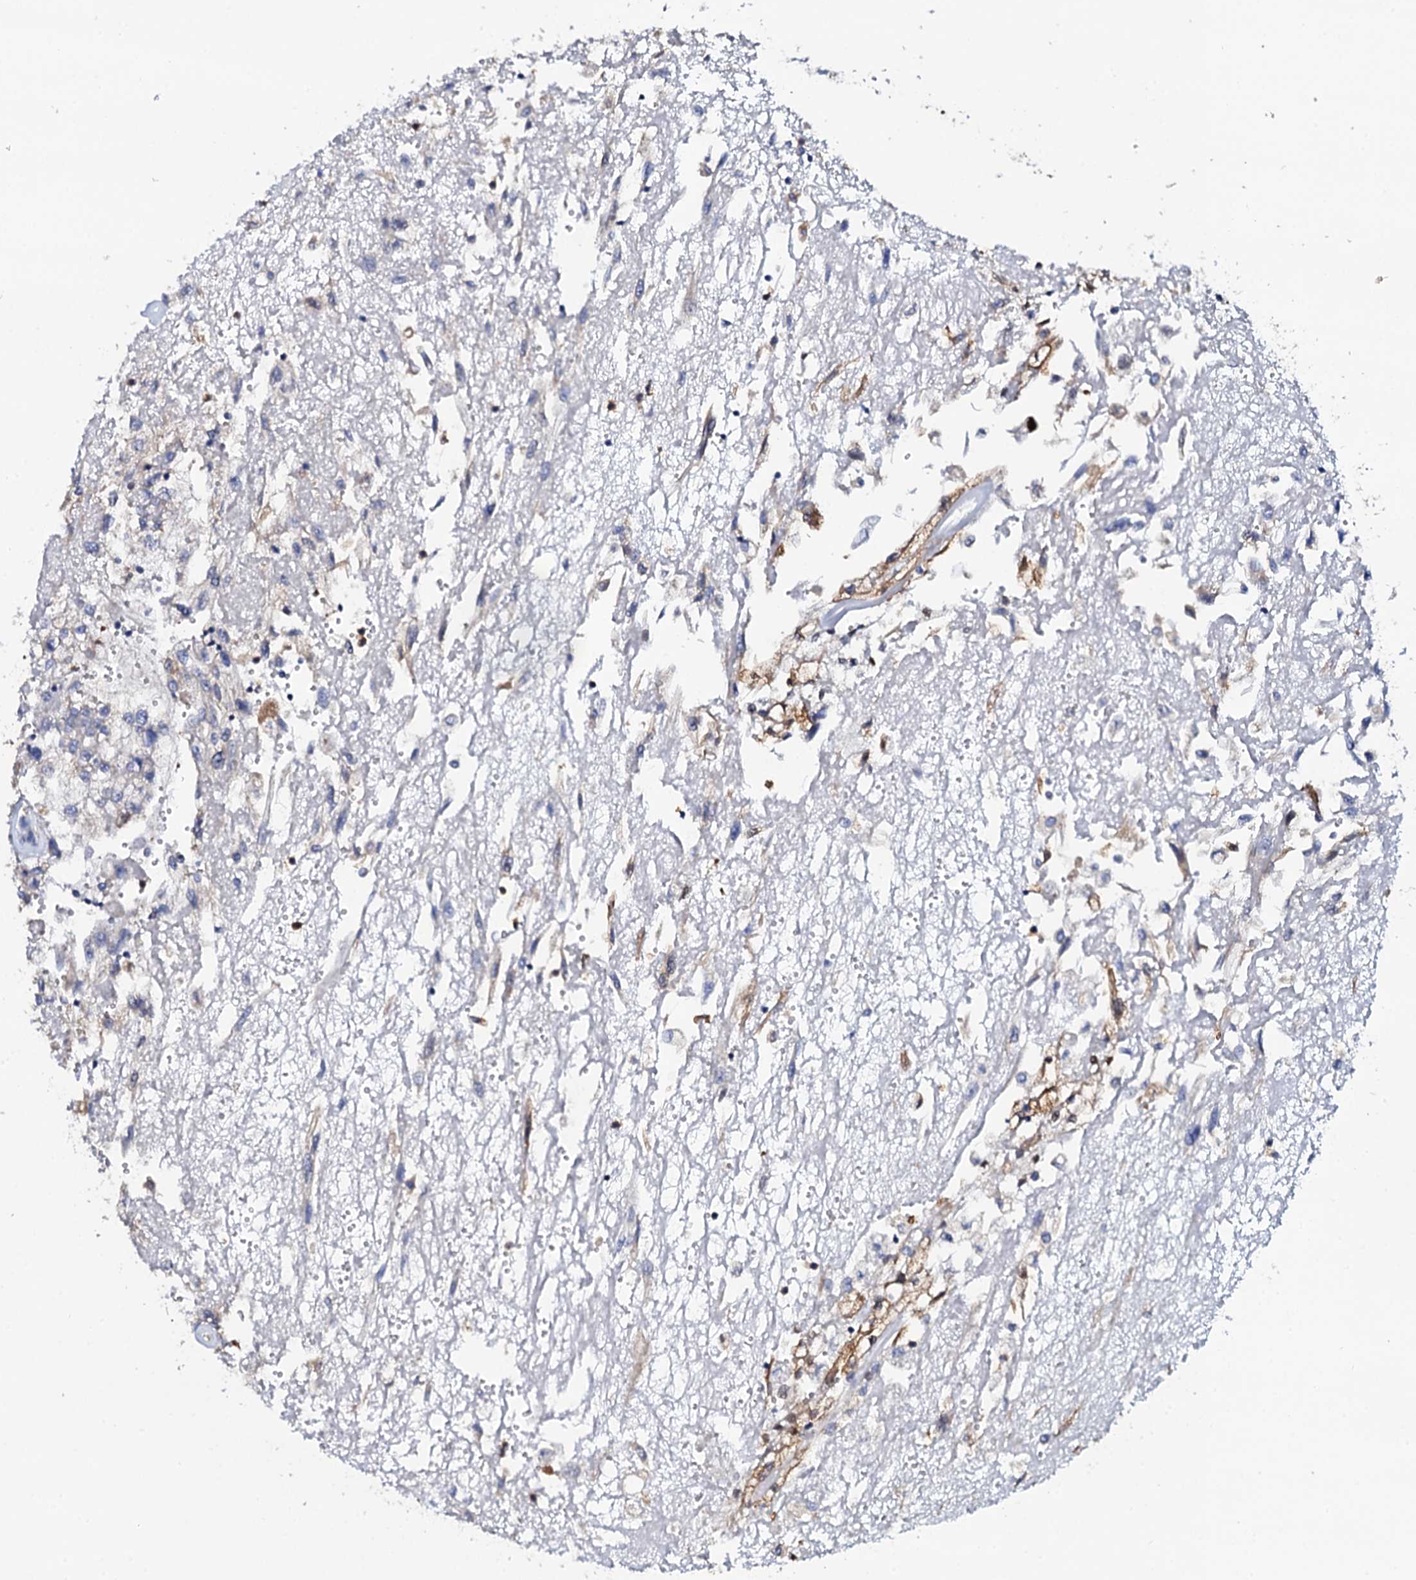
{"staining": {"intensity": "negative", "quantity": "none", "location": "none"}, "tissue": "renal cancer", "cell_type": "Tumor cells", "image_type": "cancer", "snomed": [{"axis": "morphology", "description": "Adenocarcinoma, NOS"}, {"axis": "topography", "description": "Kidney"}], "caption": "The immunohistochemistry (IHC) image has no significant staining in tumor cells of adenocarcinoma (renal) tissue. (Stains: DAB (3,3'-diaminobenzidine) immunohistochemistry with hematoxylin counter stain, Microscopy: brightfield microscopy at high magnification).", "gene": "NAA16", "patient": {"sex": "female", "age": 52}}